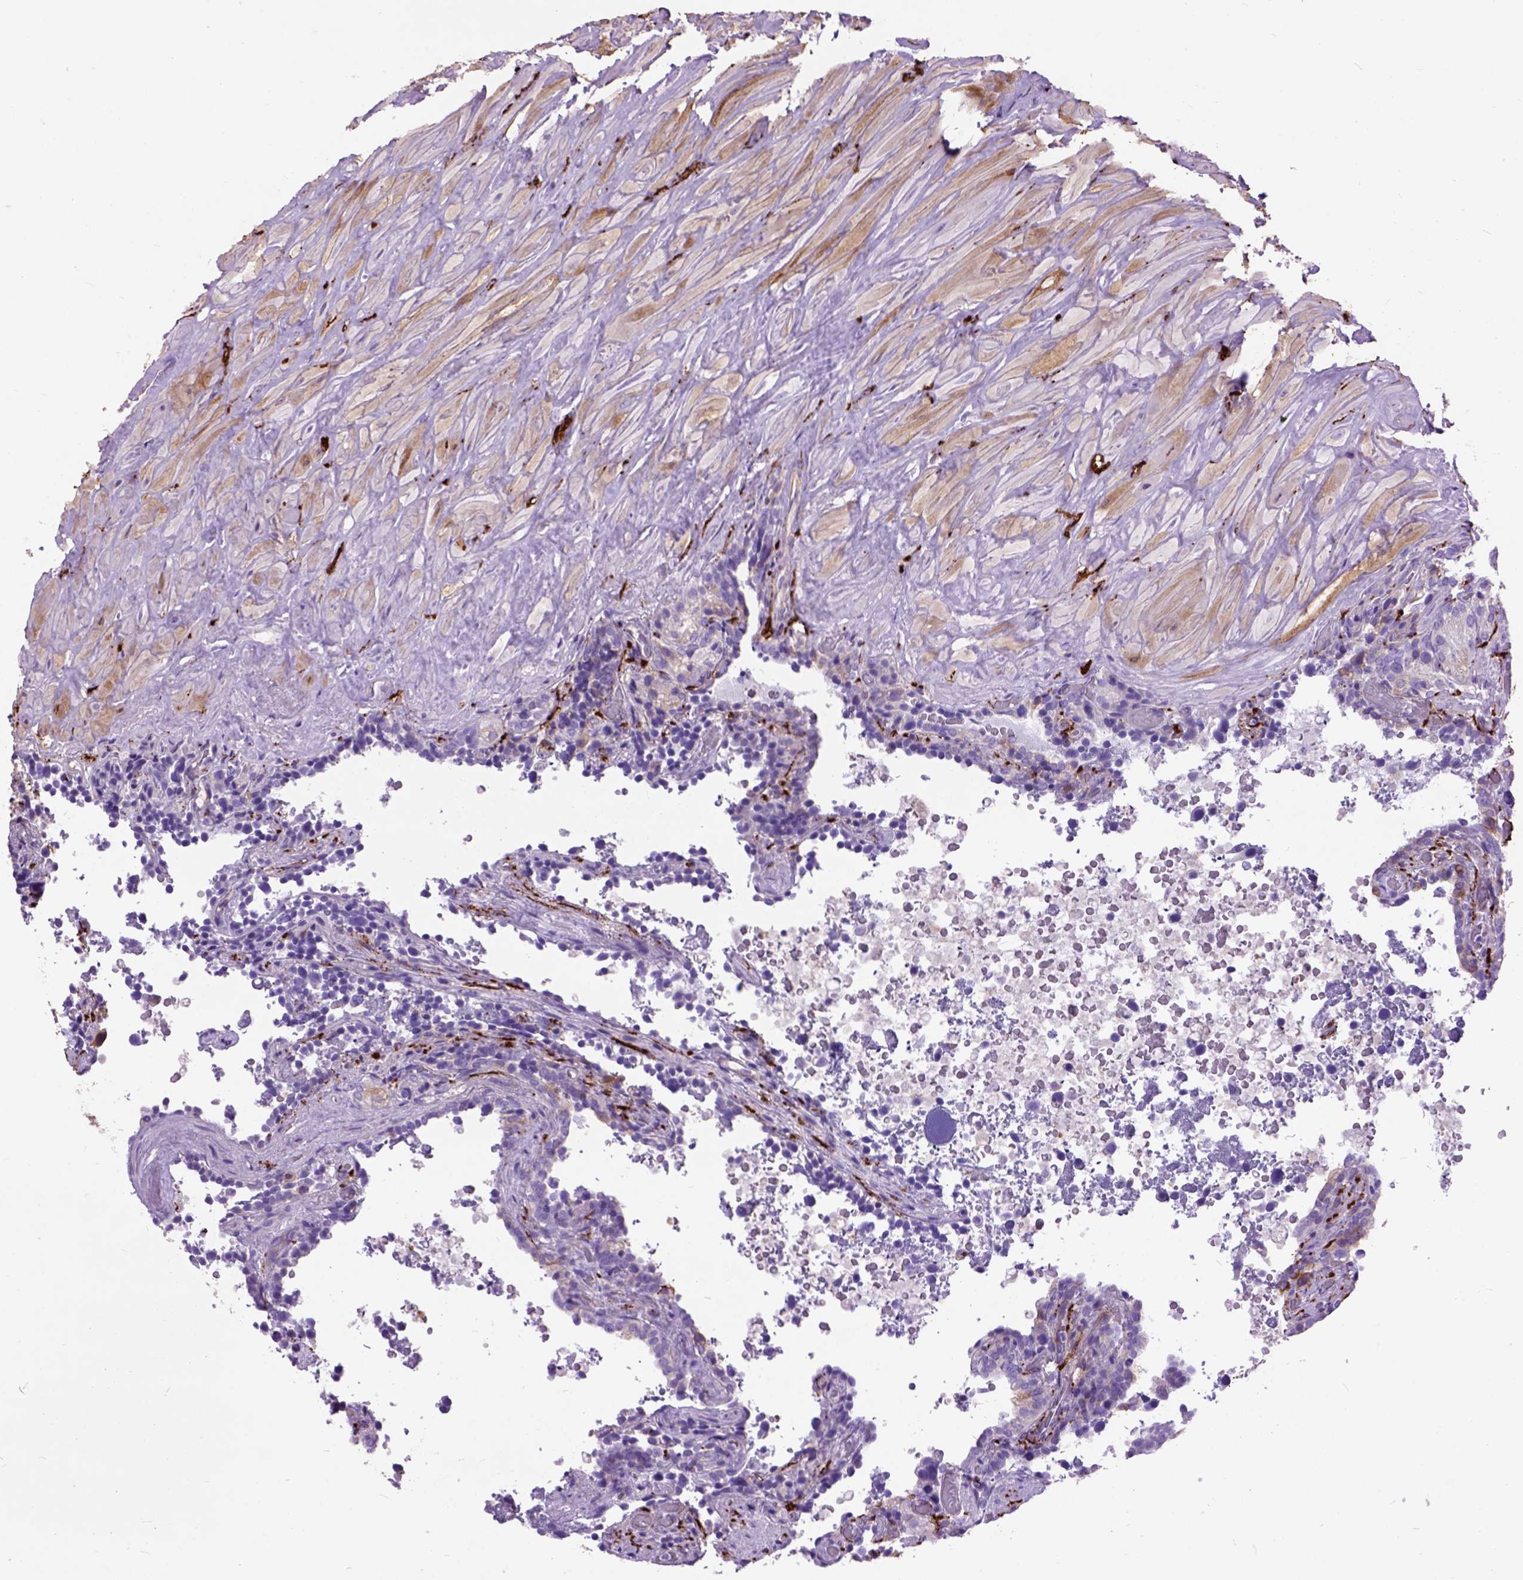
{"staining": {"intensity": "negative", "quantity": "none", "location": "none"}, "tissue": "seminal vesicle", "cell_type": "Glandular cells", "image_type": "normal", "snomed": [{"axis": "morphology", "description": "Normal tissue, NOS"}, {"axis": "topography", "description": "Seminal veicle"}], "caption": "Immunohistochemical staining of unremarkable seminal vesicle shows no significant staining in glandular cells. (Brightfield microscopy of DAB IHC at high magnification).", "gene": "MAPT", "patient": {"sex": "male", "age": 60}}